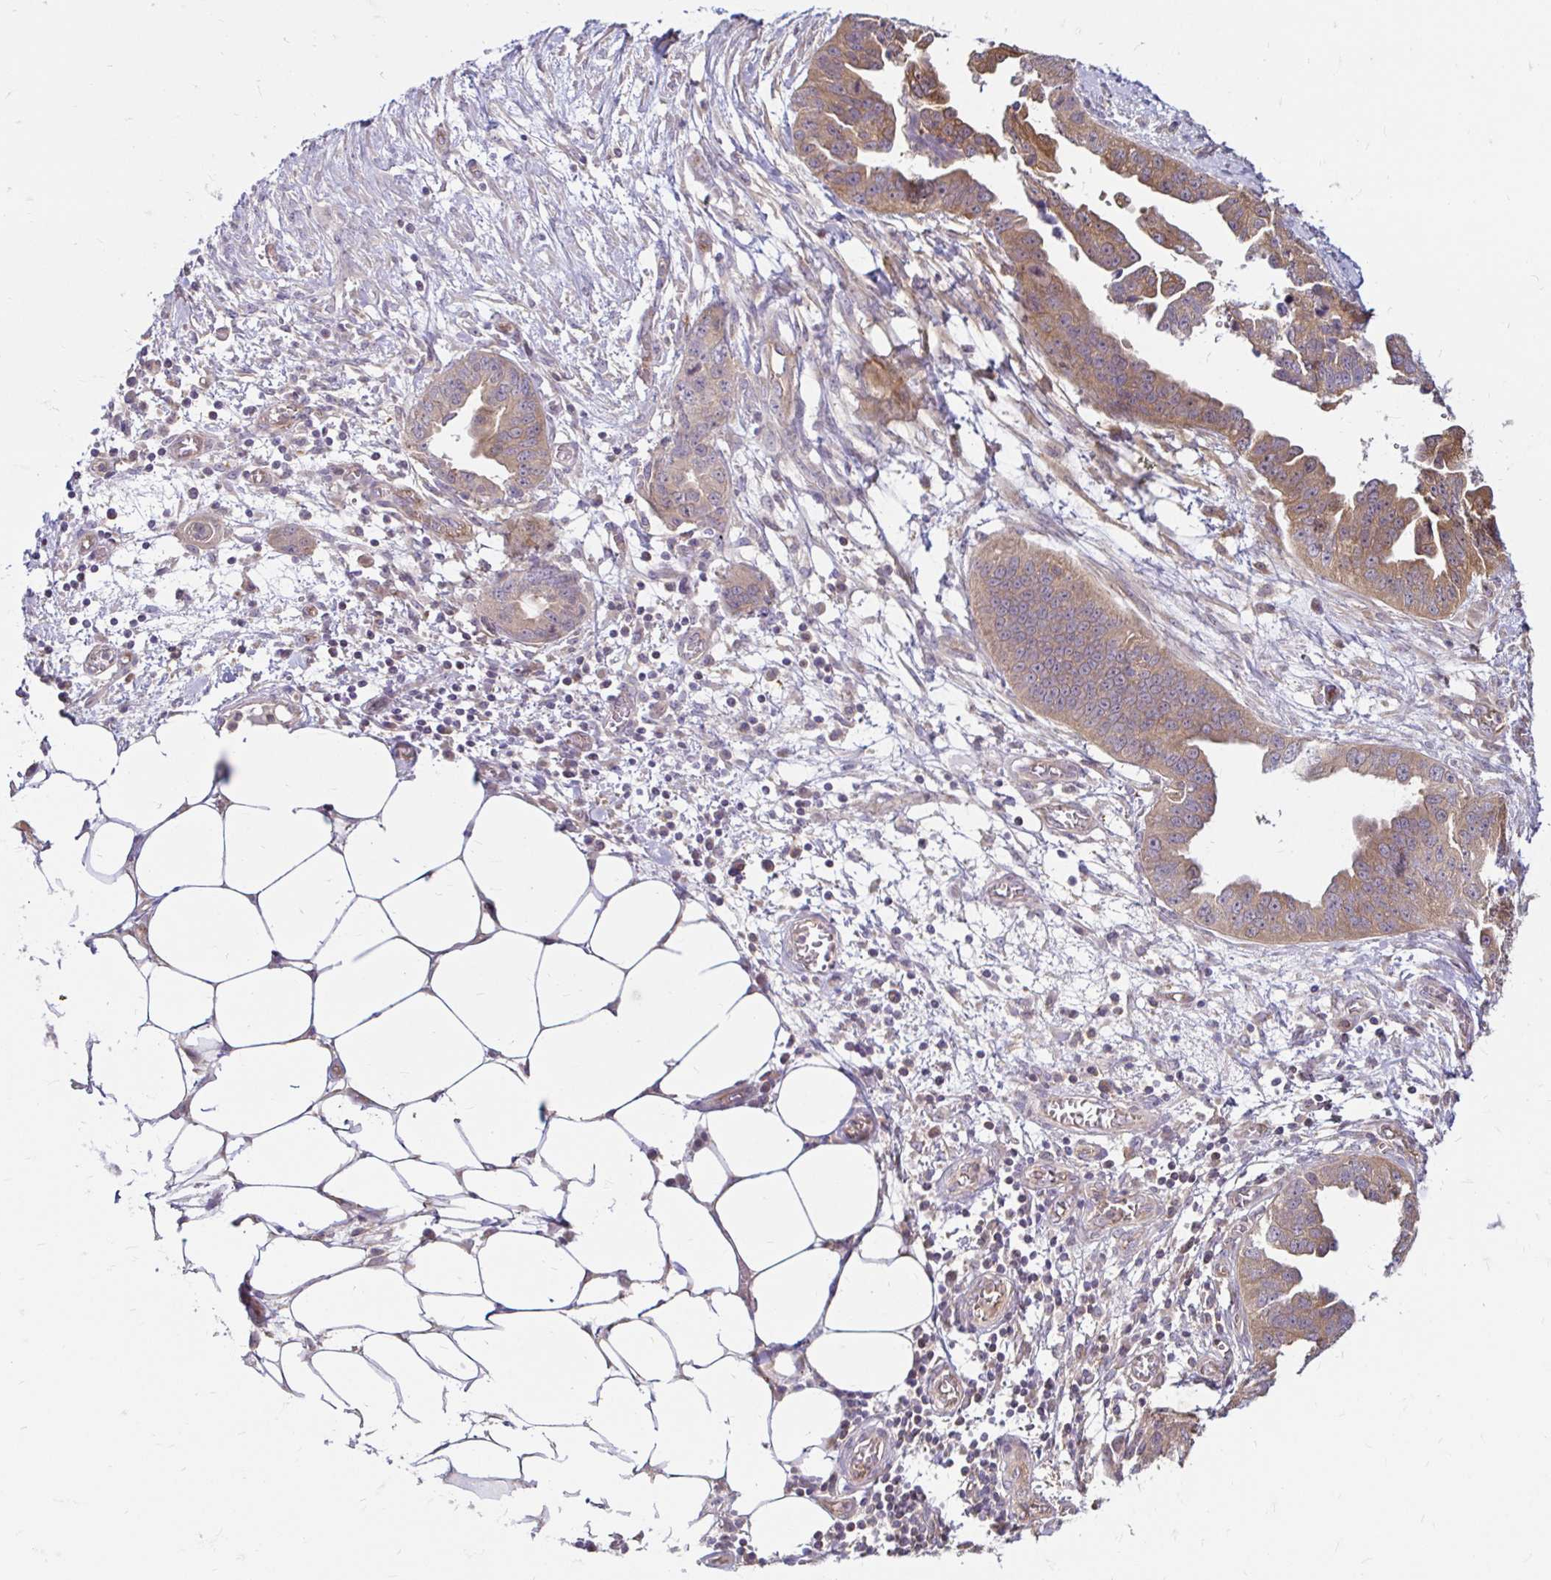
{"staining": {"intensity": "moderate", "quantity": "25%-75%", "location": "cytoplasmic/membranous"}, "tissue": "ovarian cancer", "cell_type": "Tumor cells", "image_type": "cancer", "snomed": [{"axis": "morphology", "description": "Cystadenocarcinoma, serous, NOS"}, {"axis": "topography", "description": "Ovary"}], "caption": "A micrograph showing moderate cytoplasmic/membranous positivity in approximately 25%-75% of tumor cells in ovarian serous cystadenocarcinoma, as visualized by brown immunohistochemical staining.", "gene": "ITGA2", "patient": {"sex": "female", "age": 75}}